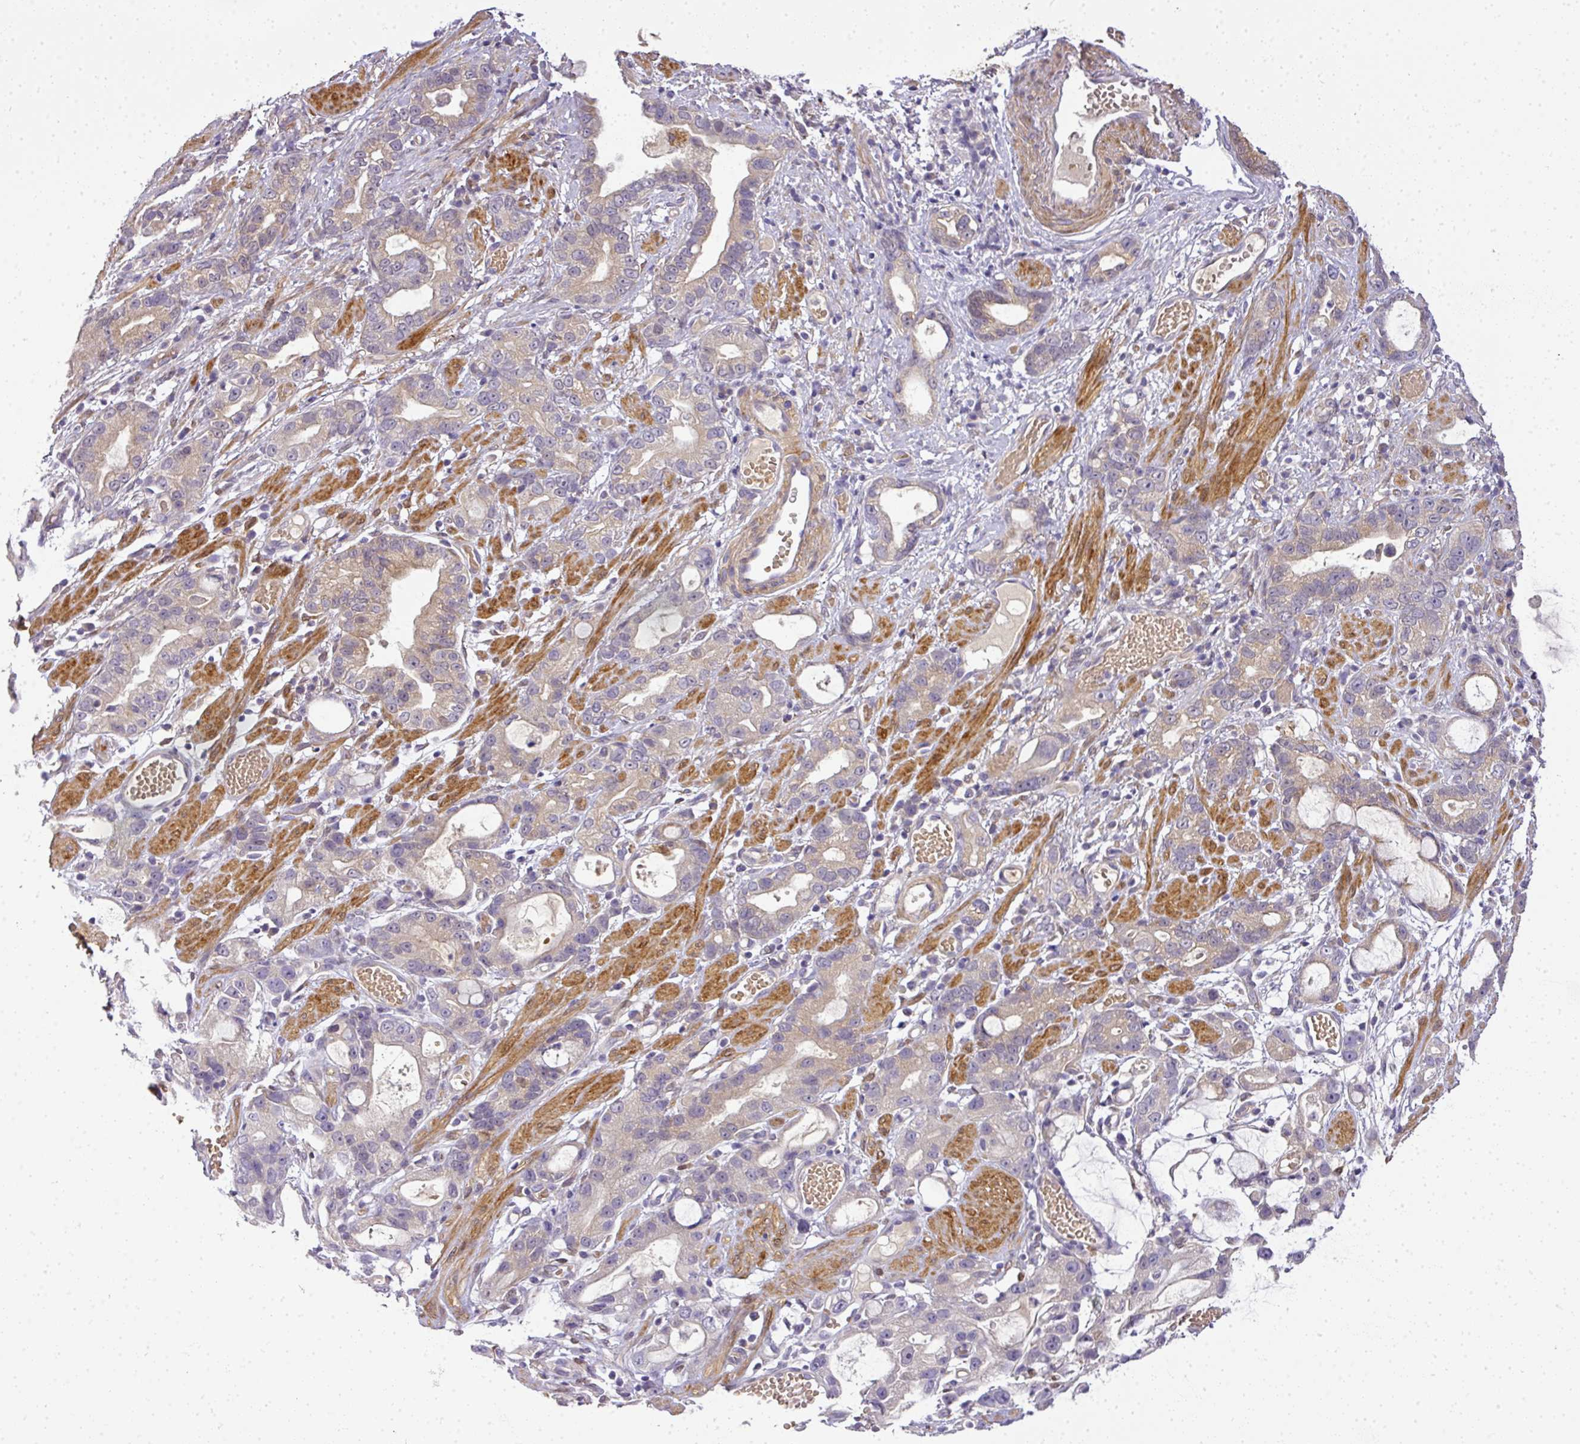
{"staining": {"intensity": "weak", "quantity": "<25%", "location": "cytoplasmic/membranous"}, "tissue": "stomach cancer", "cell_type": "Tumor cells", "image_type": "cancer", "snomed": [{"axis": "morphology", "description": "Adenocarcinoma, NOS"}, {"axis": "topography", "description": "Stomach"}], "caption": "Human adenocarcinoma (stomach) stained for a protein using immunohistochemistry demonstrates no staining in tumor cells.", "gene": "ADH5", "patient": {"sex": "male", "age": 55}}